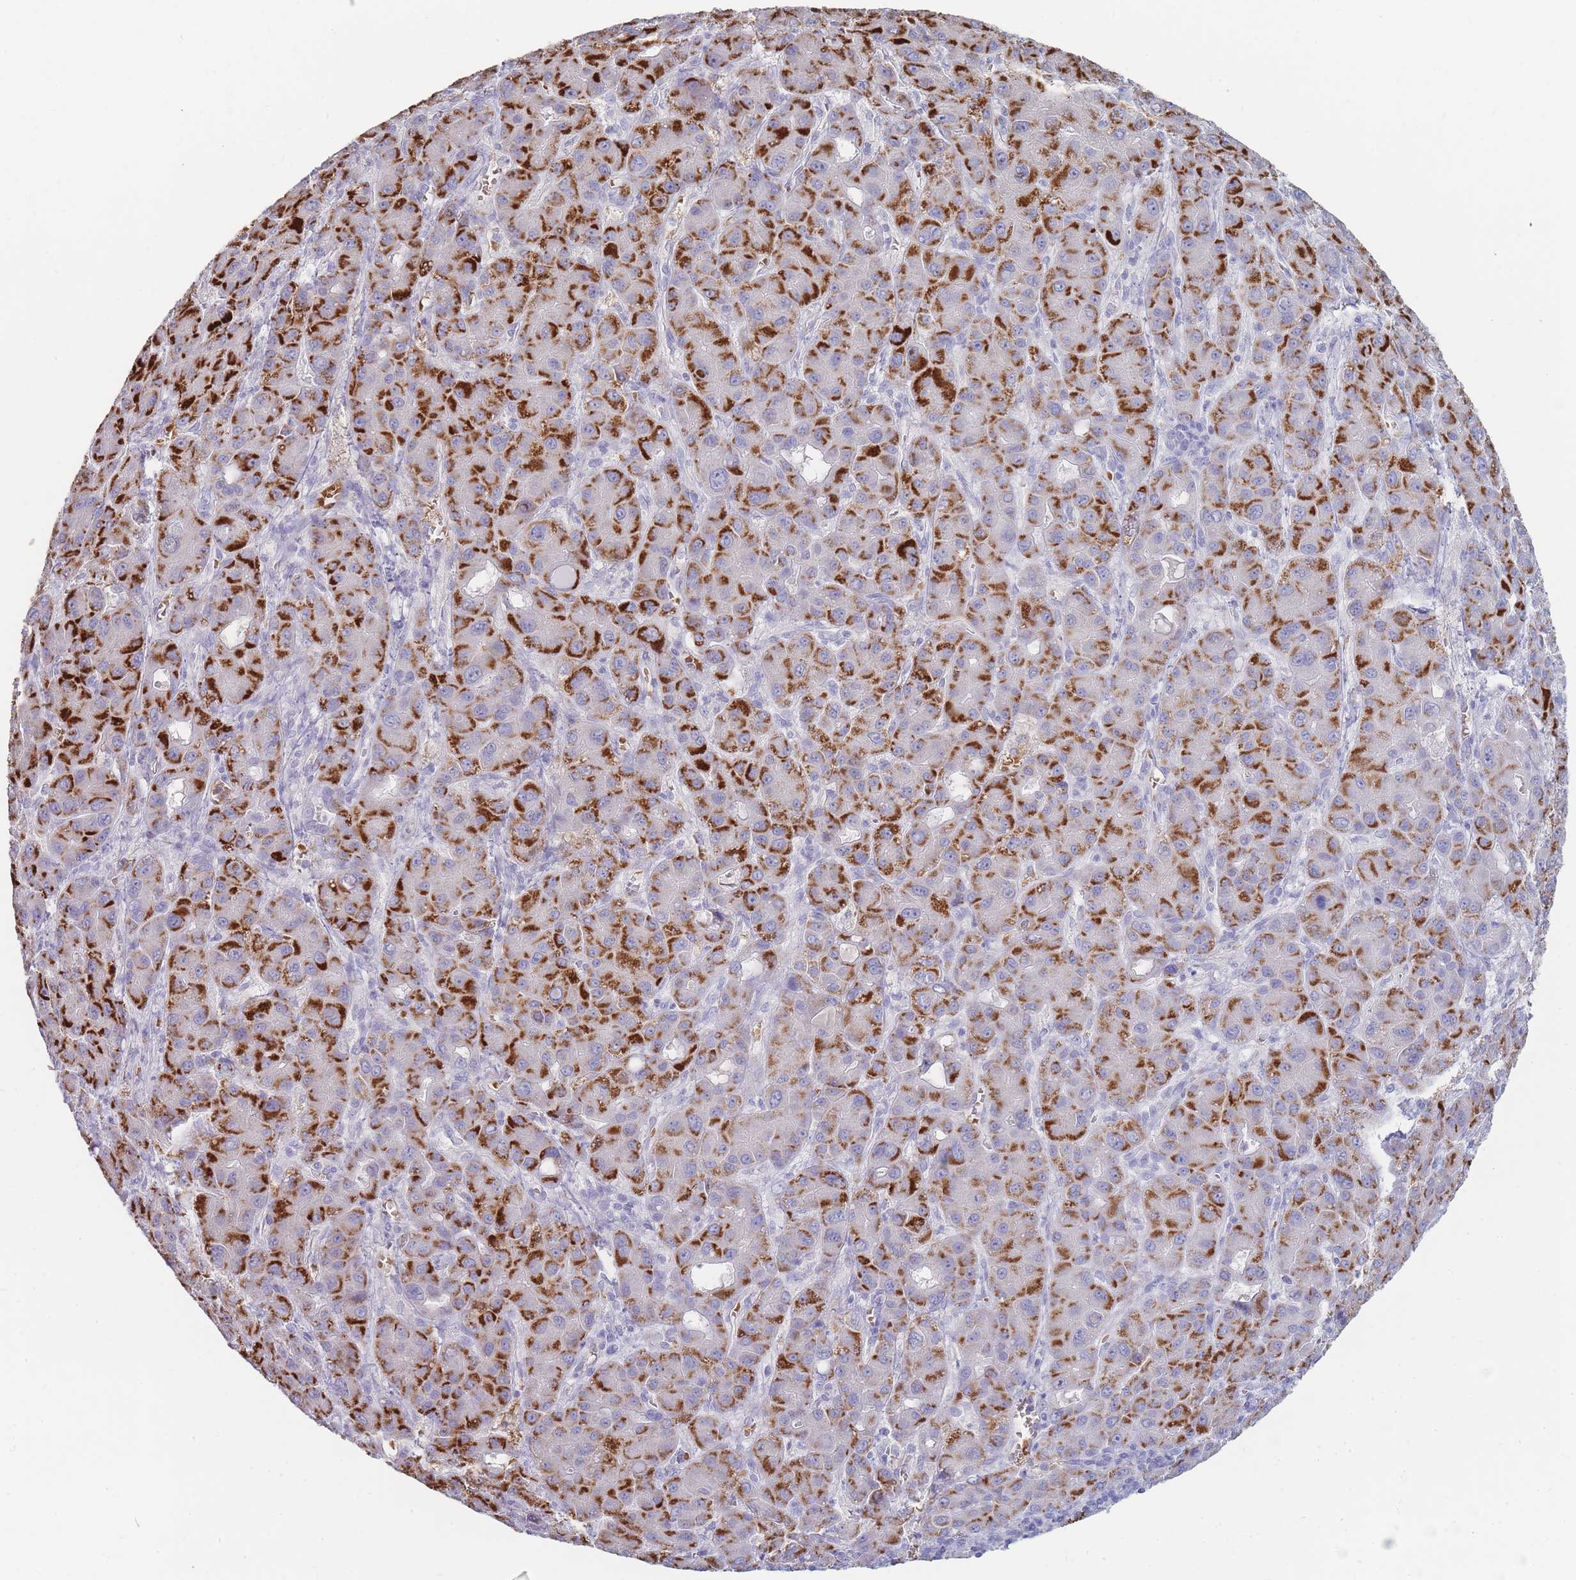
{"staining": {"intensity": "strong", "quantity": "25%-75%", "location": "cytoplasmic/membranous"}, "tissue": "liver cancer", "cell_type": "Tumor cells", "image_type": "cancer", "snomed": [{"axis": "morphology", "description": "Carcinoma, Hepatocellular, NOS"}, {"axis": "topography", "description": "Liver"}], "caption": "IHC (DAB (3,3'-diaminobenzidine)) staining of liver hepatocellular carcinoma displays strong cytoplasmic/membranous protein expression in approximately 25%-75% of tumor cells. (Stains: DAB in brown, nuclei in blue, Microscopy: brightfield microscopy at high magnification).", "gene": "HBG2", "patient": {"sex": "male", "age": 55}}